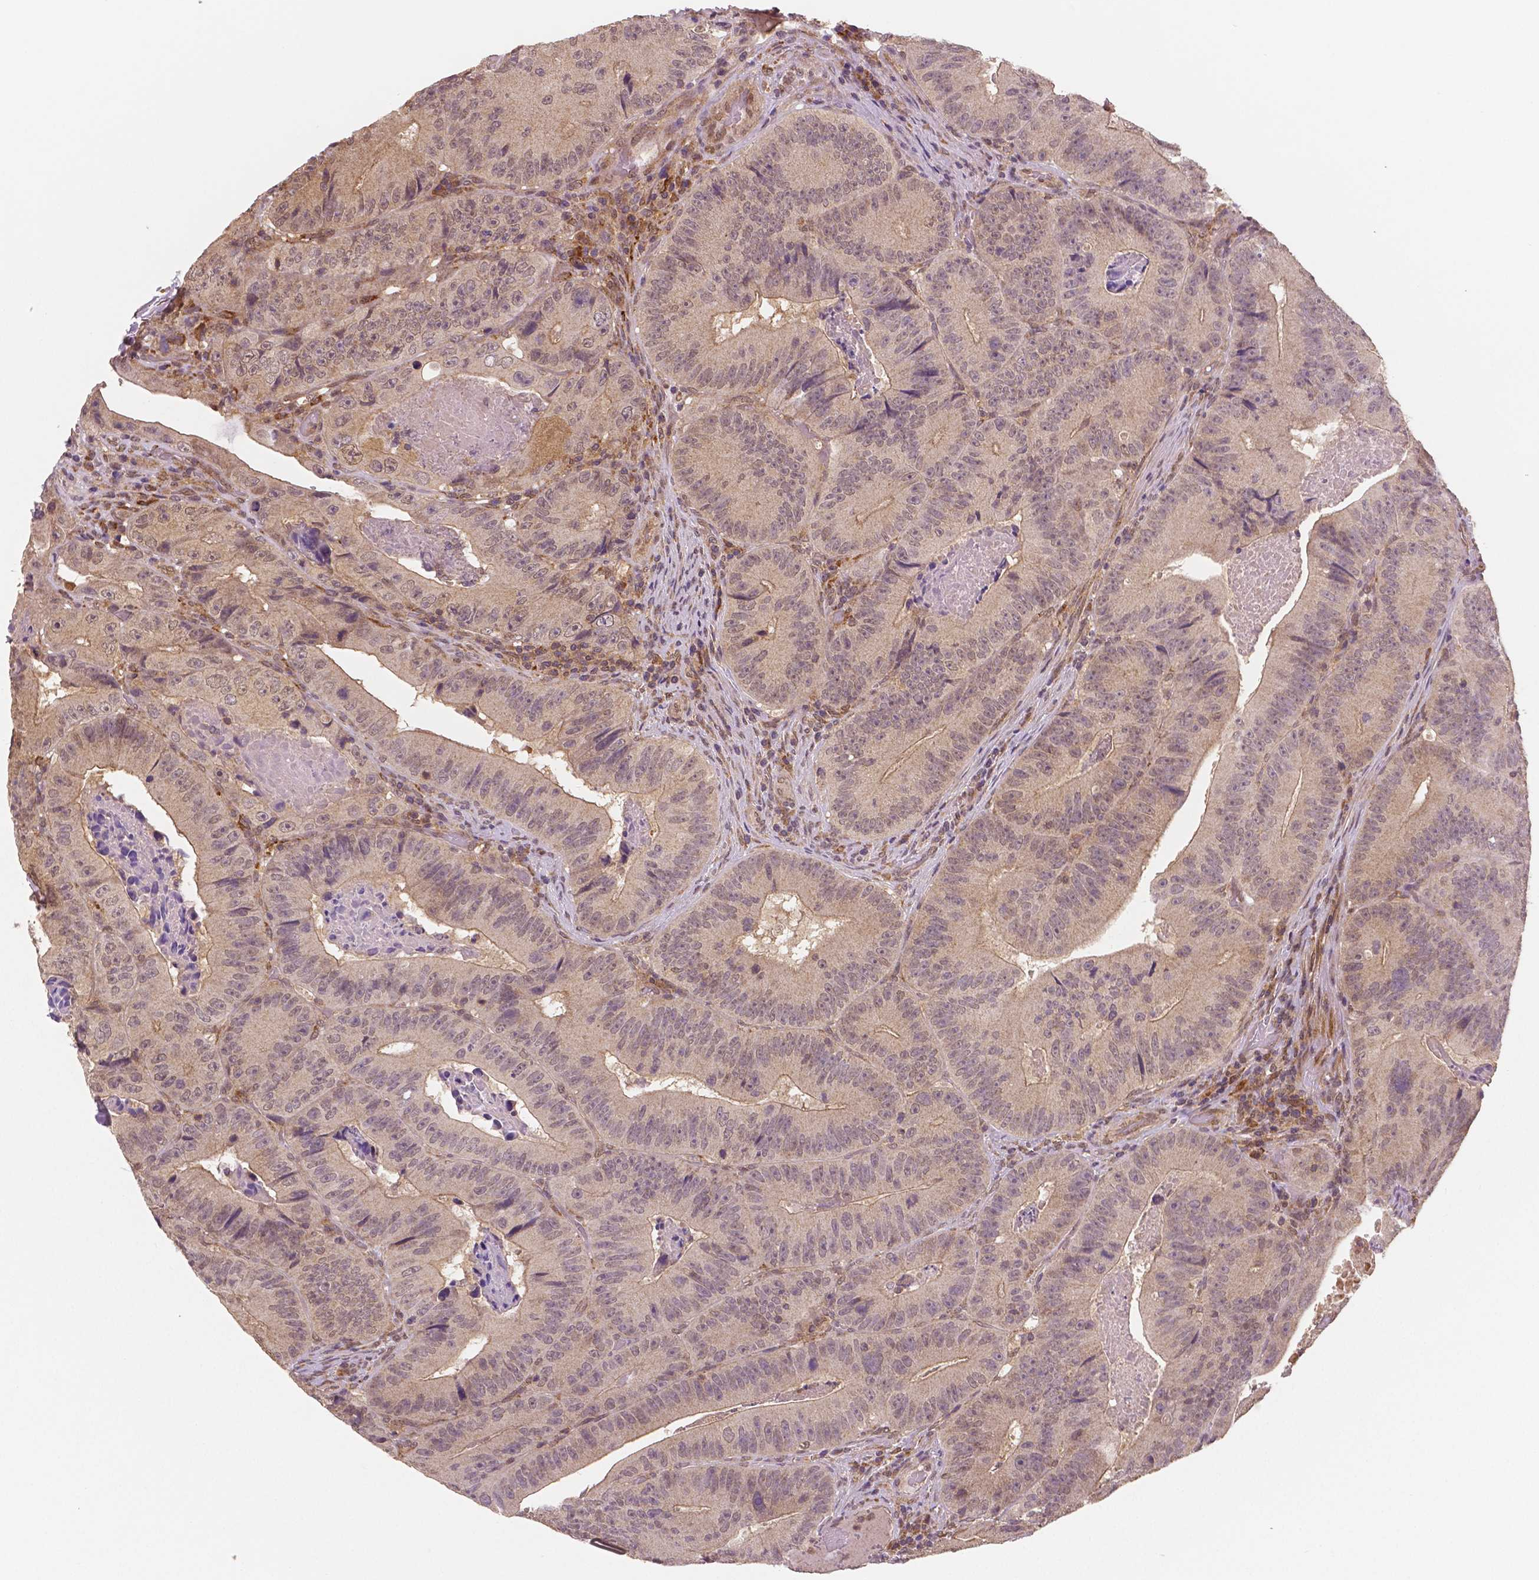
{"staining": {"intensity": "weak", "quantity": ">75%", "location": "cytoplasmic/membranous,nuclear"}, "tissue": "colorectal cancer", "cell_type": "Tumor cells", "image_type": "cancer", "snomed": [{"axis": "morphology", "description": "Adenocarcinoma, NOS"}, {"axis": "topography", "description": "Colon"}], "caption": "An IHC micrograph of neoplastic tissue is shown. Protein staining in brown highlights weak cytoplasmic/membranous and nuclear positivity in colorectal cancer within tumor cells.", "gene": "STAT3", "patient": {"sex": "female", "age": 86}}